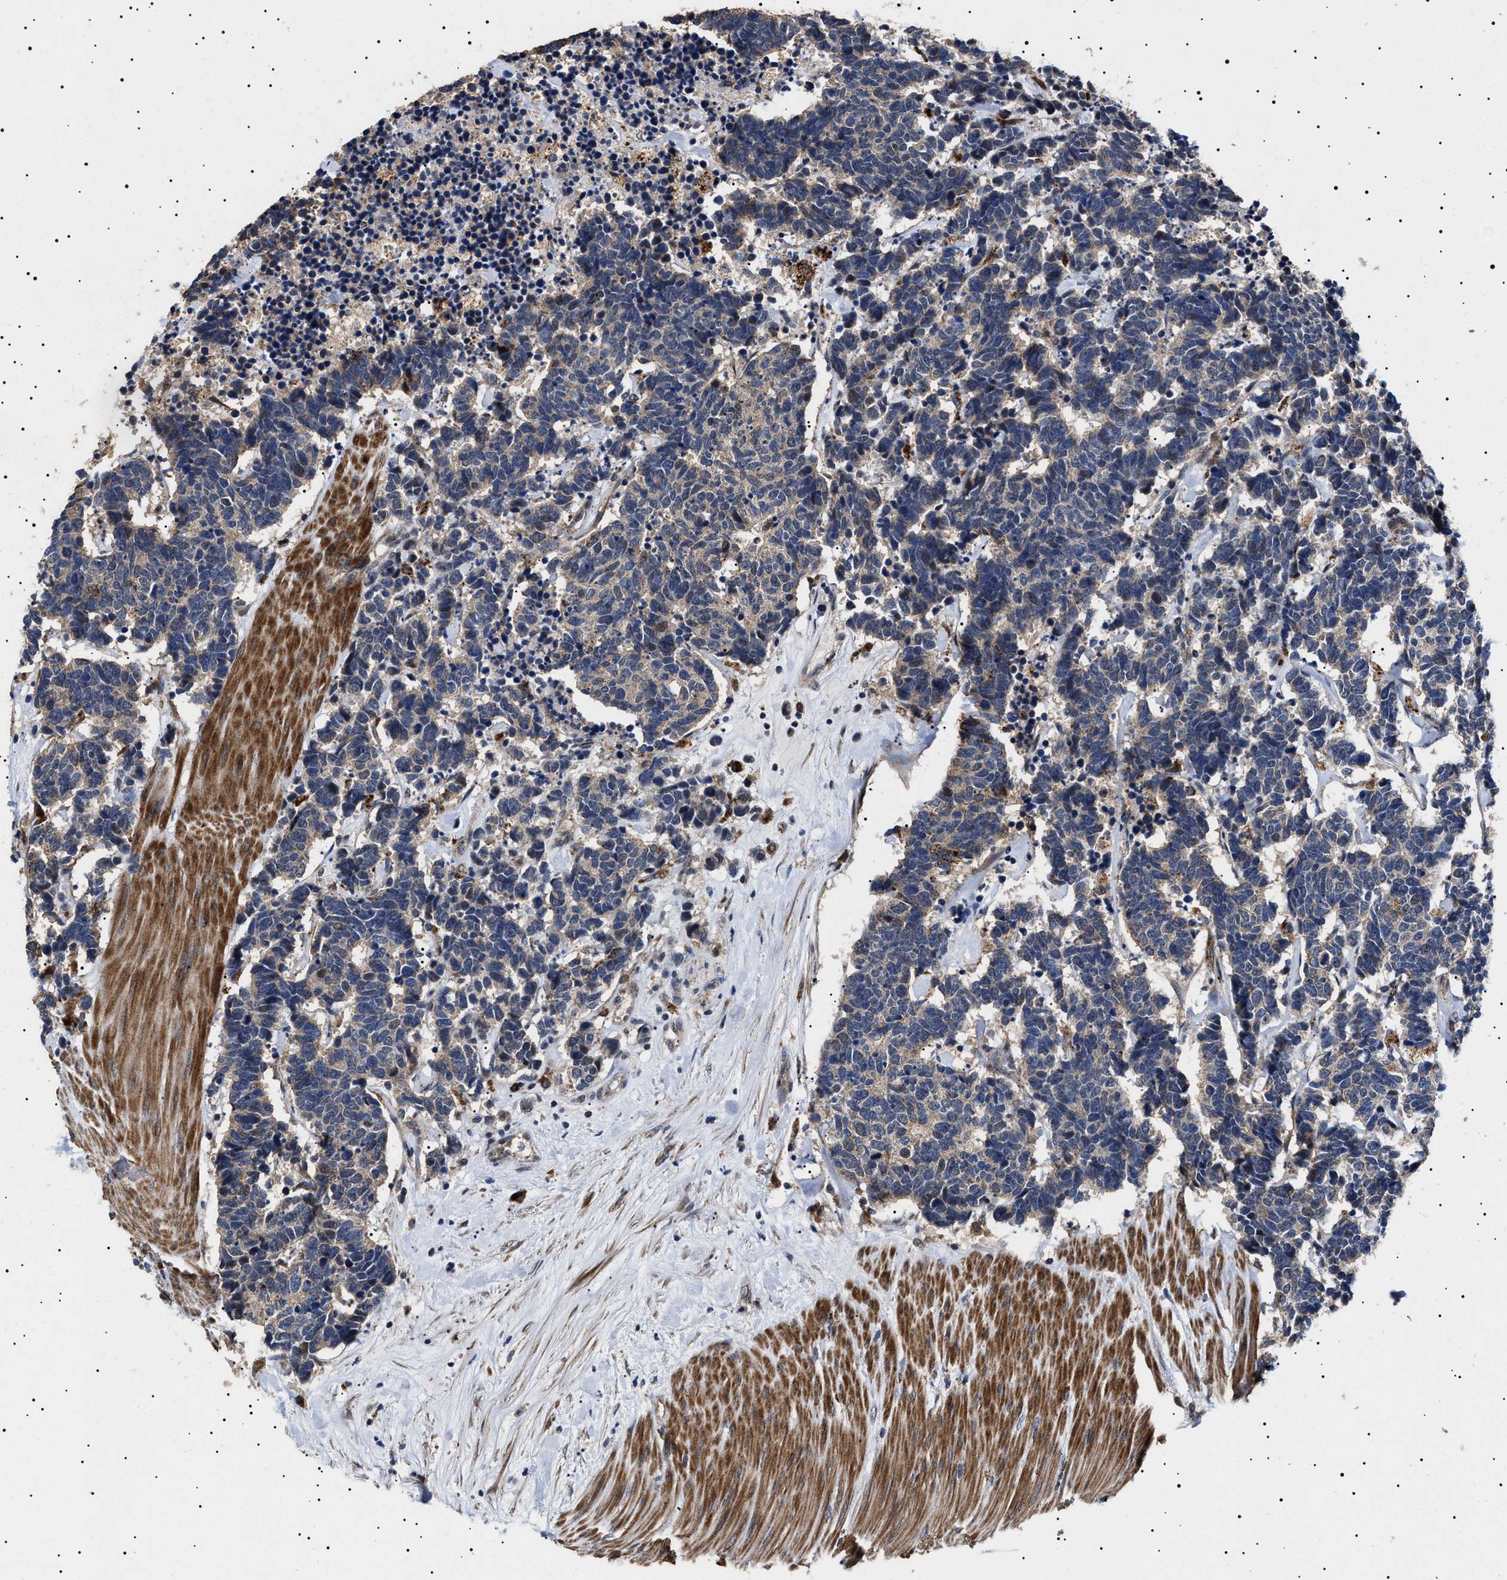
{"staining": {"intensity": "weak", "quantity": ">75%", "location": "cytoplasmic/membranous"}, "tissue": "carcinoid", "cell_type": "Tumor cells", "image_type": "cancer", "snomed": [{"axis": "morphology", "description": "Carcinoma, NOS"}, {"axis": "morphology", "description": "Carcinoid, malignant, NOS"}, {"axis": "topography", "description": "Urinary bladder"}], "caption": "Immunohistochemistry image of human carcinoid stained for a protein (brown), which displays low levels of weak cytoplasmic/membranous expression in approximately >75% of tumor cells.", "gene": "RAB34", "patient": {"sex": "male", "age": 57}}